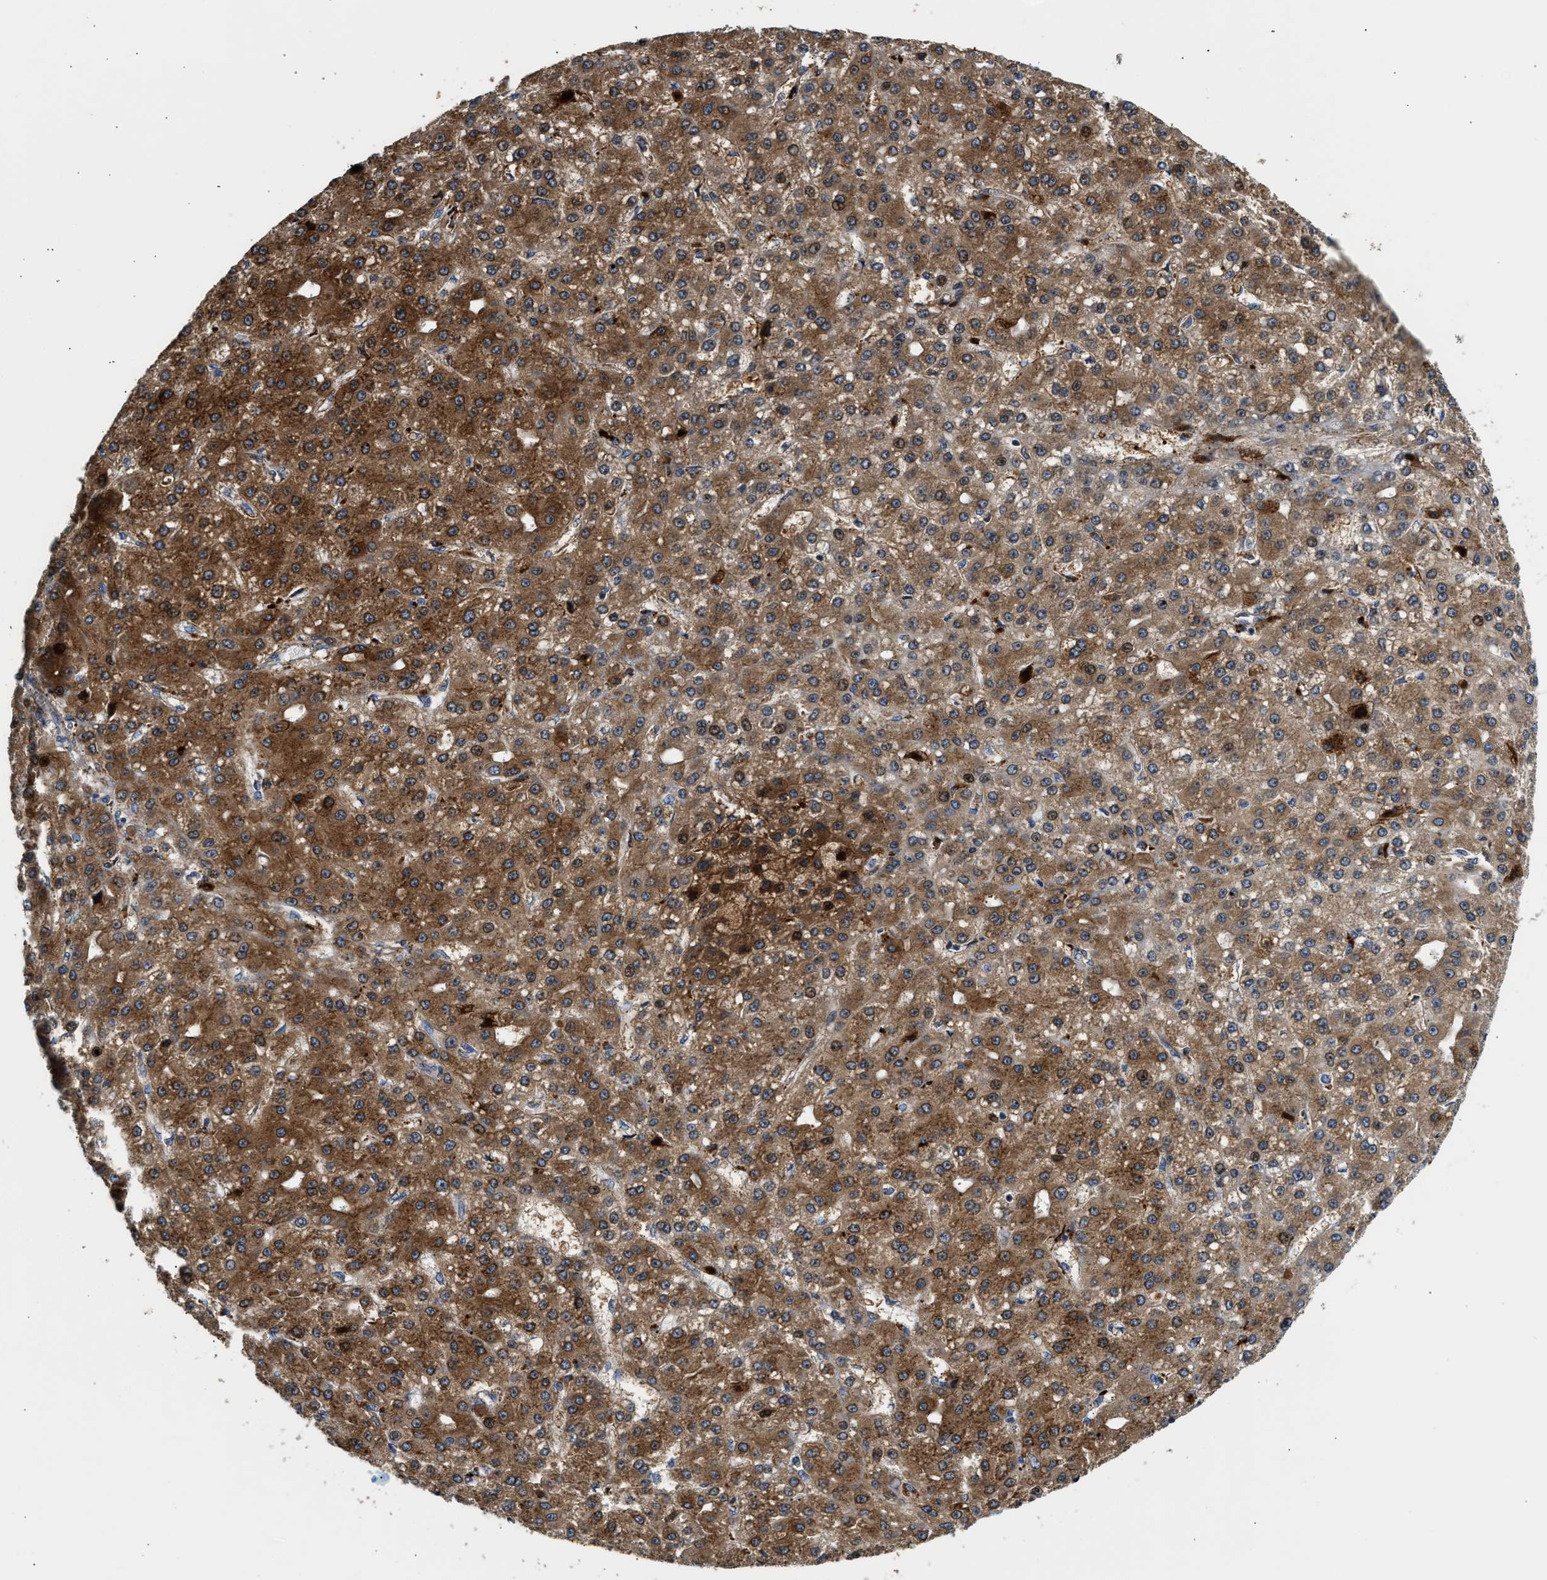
{"staining": {"intensity": "moderate", "quantity": ">75%", "location": "cytoplasmic/membranous"}, "tissue": "liver cancer", "cell_type": "Tumor cells", "image_type": "cancer", "snomed": [{"axis": "morphology", "description": "Carcinoma, Hepatocellular, NOS"}, {"axis": "topography", "description": "Liver"}], "caption": "IHC photomicrograph of human hepatocellular carcinoma (liver) stained for a protein (brown), which demonstrates medium levels of moderate cytoplasmic/membranous expression in about >75% of tumor cells.", "gene": "AMZ1", "patient": {"sex": "male", "age": 67}}